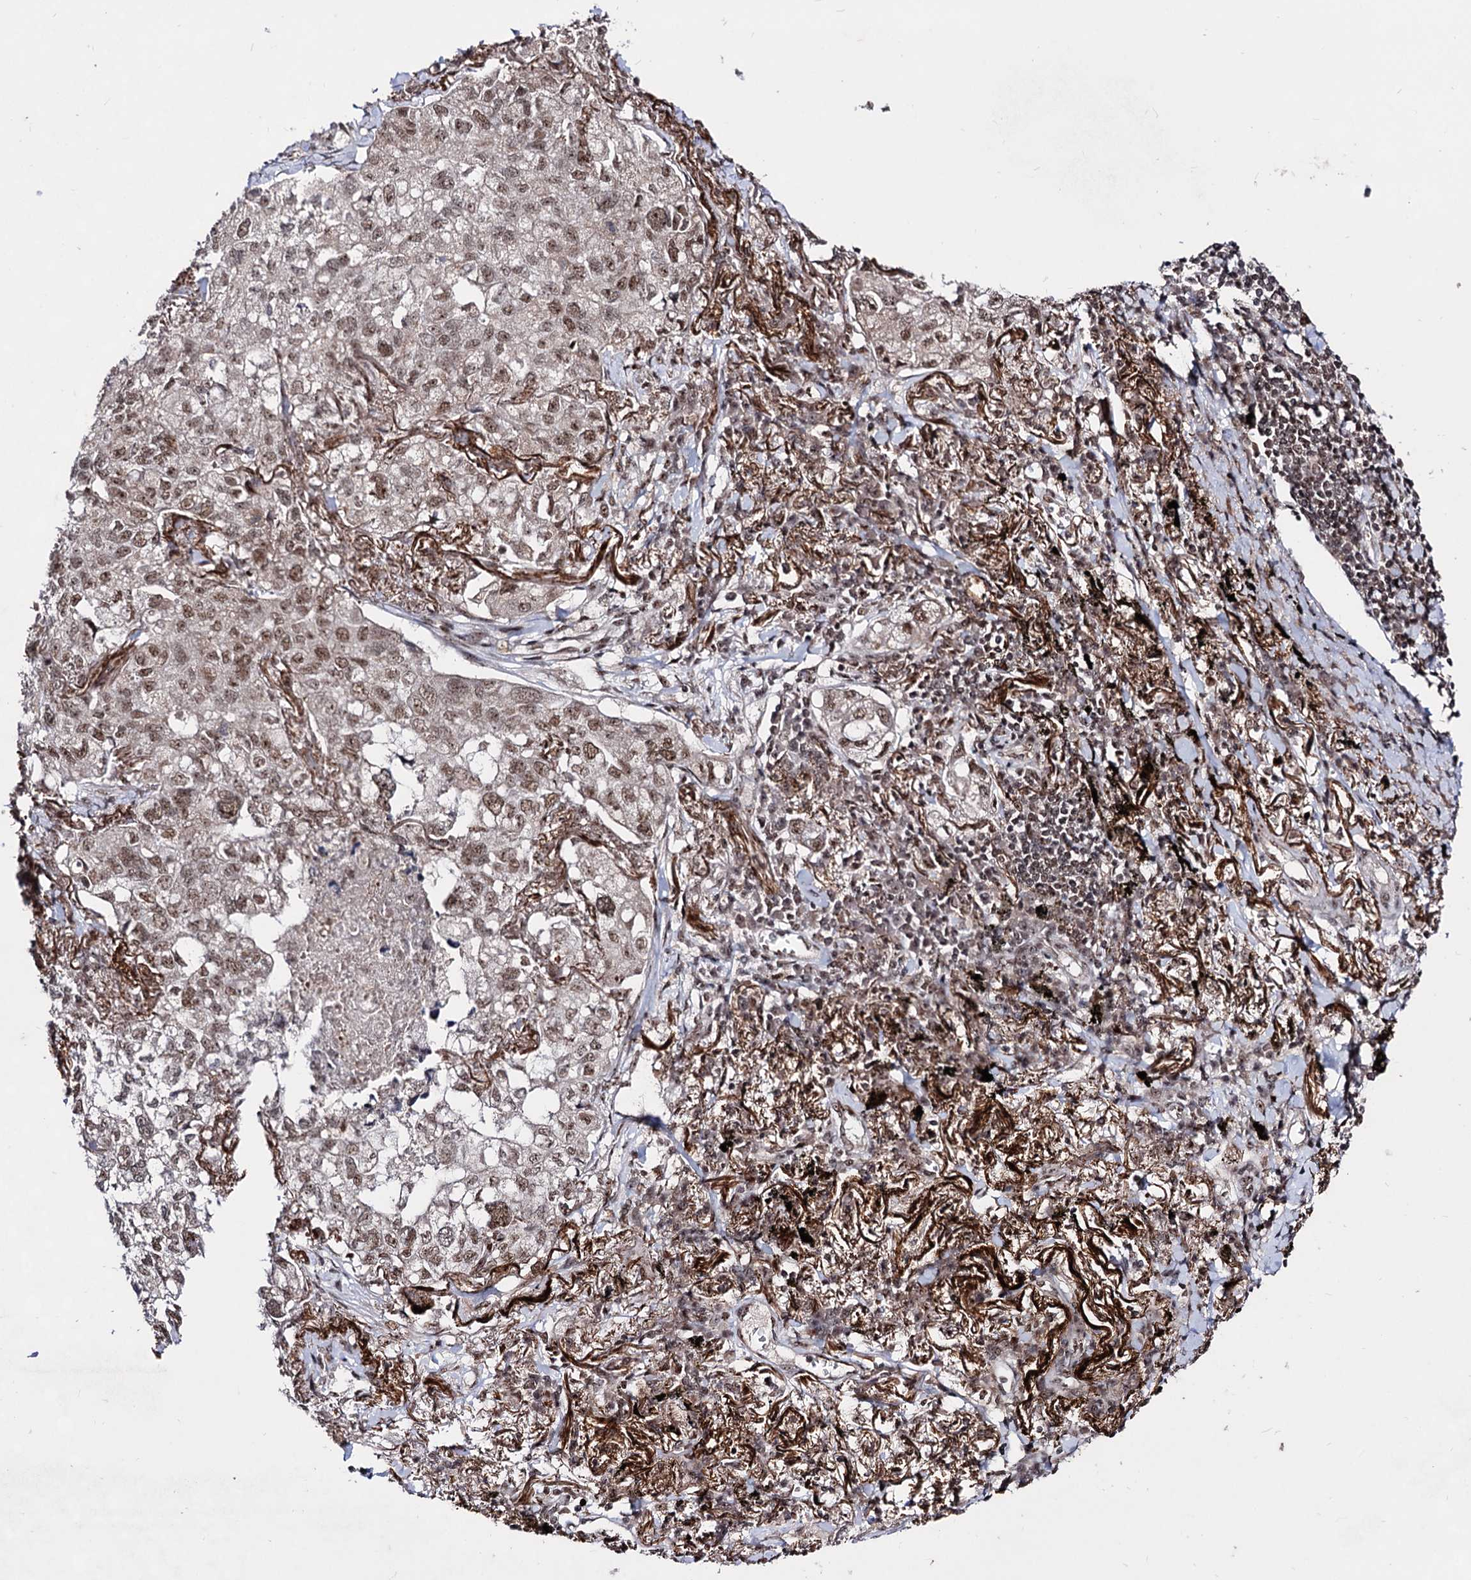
{"staining": {"intensity": "moderate", "quantity": ">75%", "location": "nuclear"}, "tissue": "lung cancer", "cell_type": "Tumor cells", "image_type": "cancer", "snomed": [{"axis": "morphology", "description": "Adenocarcinoma, NOS"}, {"axis": "topography", "description": "Lung"}], "caption": "Lung adenocarcinoma was stained to show a protein in brown. There is medium levels of moderate nuclear positivity in approximately >75% of tumor cells. (DAB (3,3'-diaminobenzidine) IHC with brightfield microscopy, high magnification).", "gene": "EXOSC10", "patient": {"sex": "male", "age": 65}}